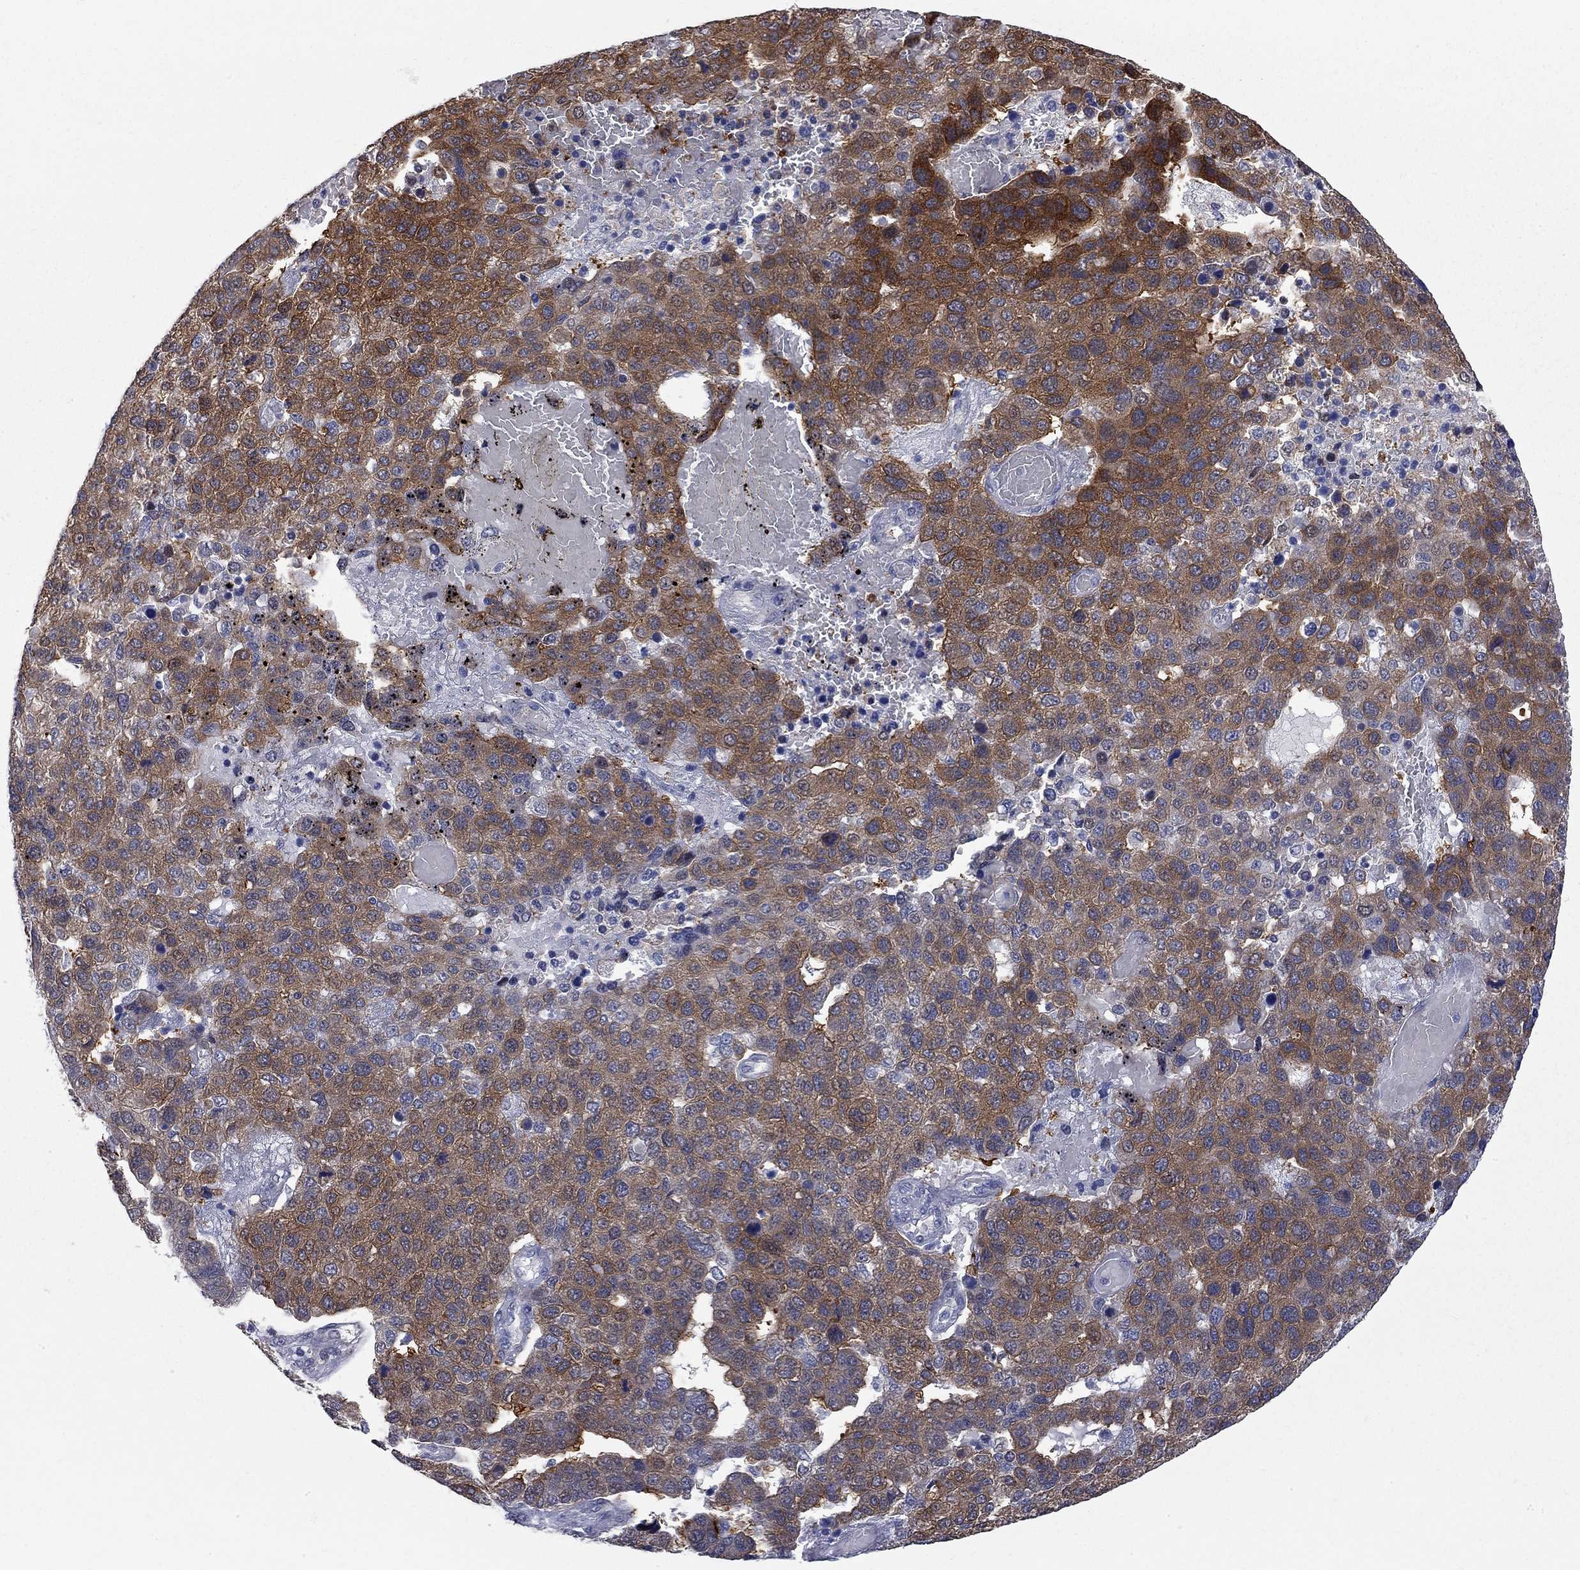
{"staining": {"intensity": "strong", "quantity": "<25%", "location": "cytoplasmic/membranous"}, "tissue": "pancreatic cancer", "cell_type": "Tumor cells", "image_type": "cancer", "snomed": [{"axis": "morphology", "description": "Adenocarcinoma, NOS"}, {"axis": "topography", "description": "Pancreas"}], "caption": "IHC photomicrograph of human pancreatic cancer (adenocarcinoma) stained for a protein (brown), which exhibits medium levels of strong cytoplasmic/membranous positivity in approximately <25% of tumor cells.", "gene": "GALNT8", "patient": {"sex": "female", "age": 61}}